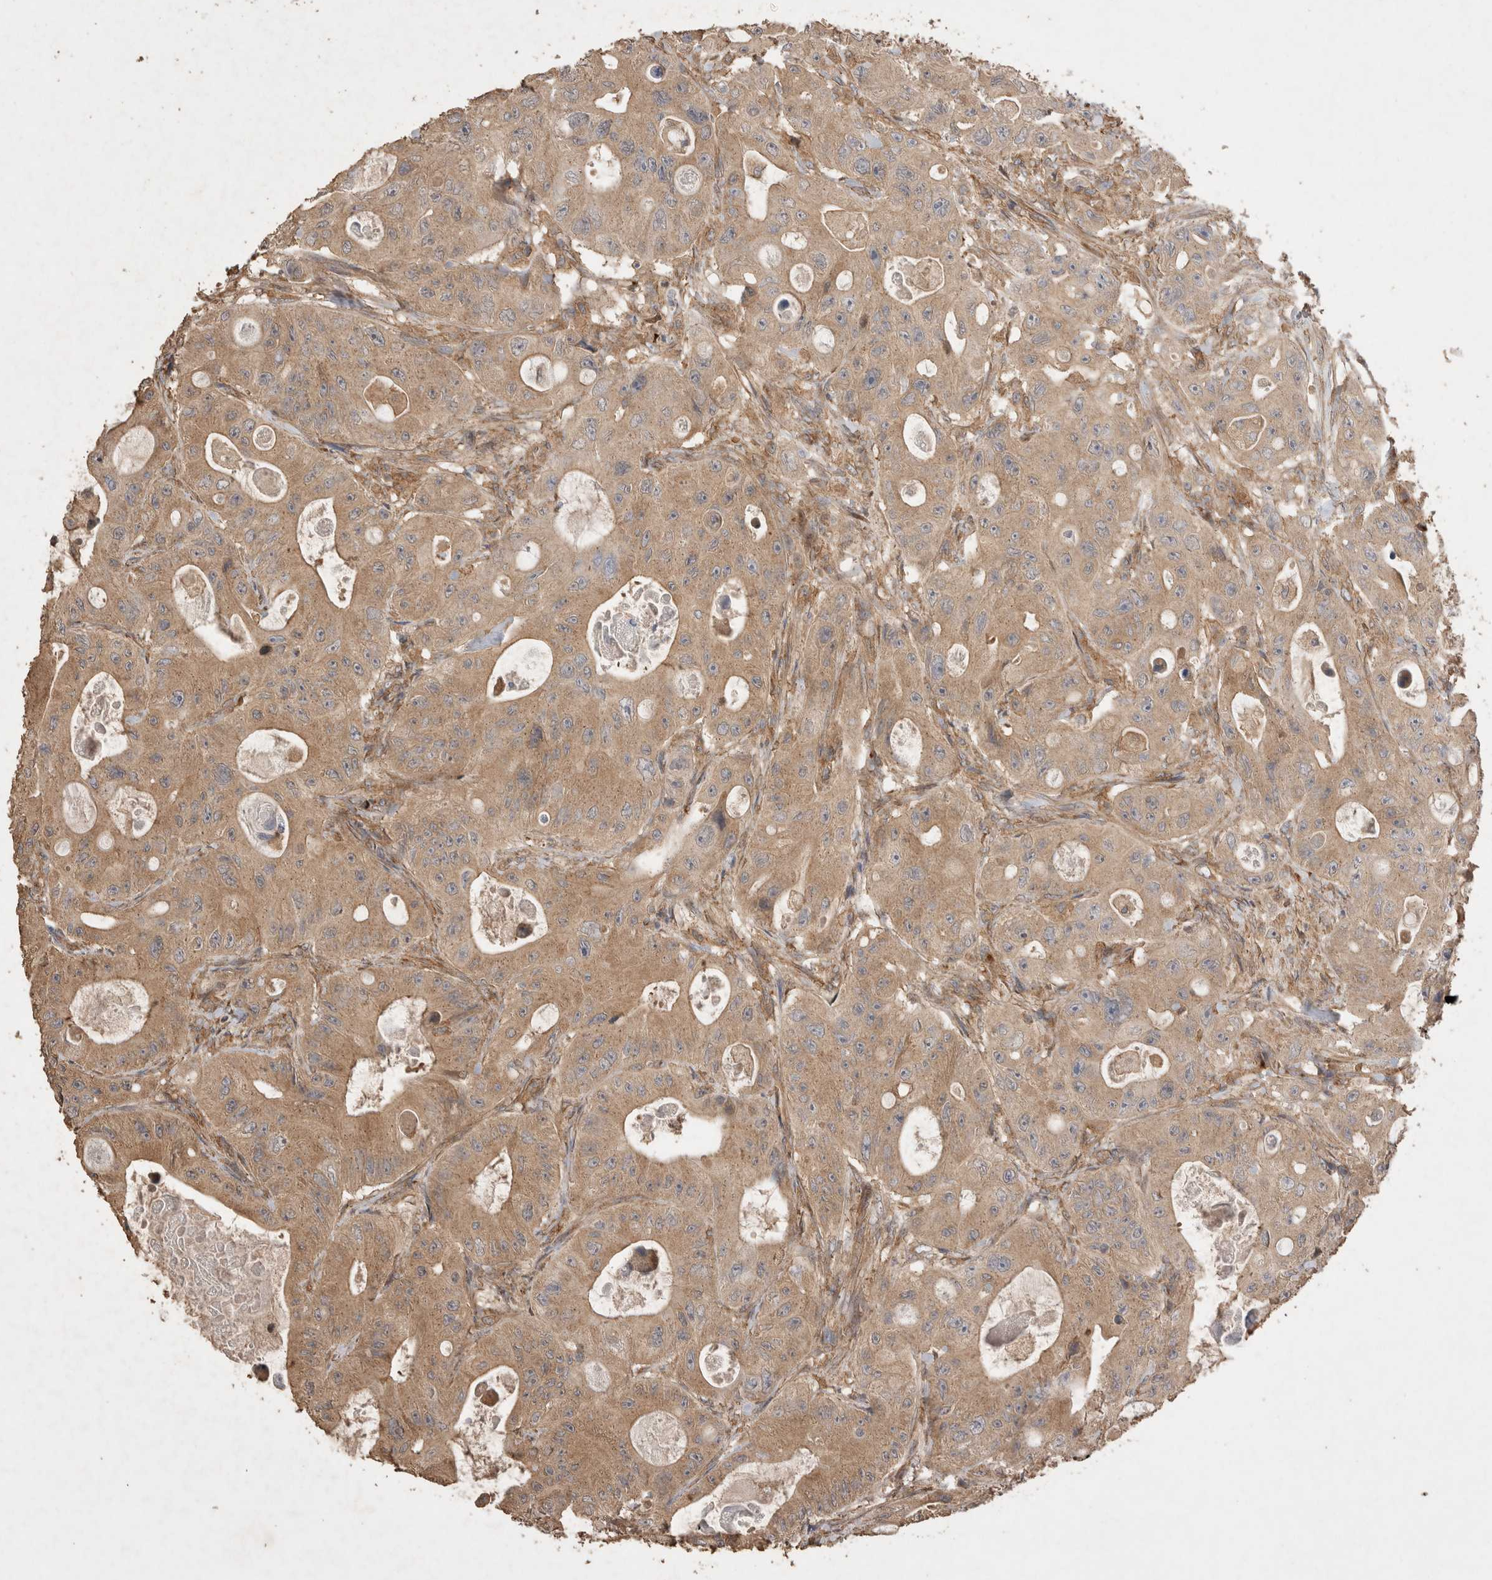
{"staining": {"intensity": "moderate", "quantity": ">75%", "location": "cytoplasmic/membranous"}, "tissue": "colorectal cancer", "cell_type": "Tumor cells", "image_type": "cancer", "snomed": [{"axis": "morphology", "description": "Adenocarcinoma, NOS"}, {"axis": "topography", "description": "Colon"}], "caption": "IHC histopathology image of neoplastic tissue: adenocarcinoma (colorectal) stained using IHC demonstrates medium levels of moderate protein expression localized specifically in the cytoplasmic/membranous of tumor cells, appearing as a cytoplasmic/membranous brown color.", "gene": "SNX31", "patient": {"sex": "female", "age": 46}}